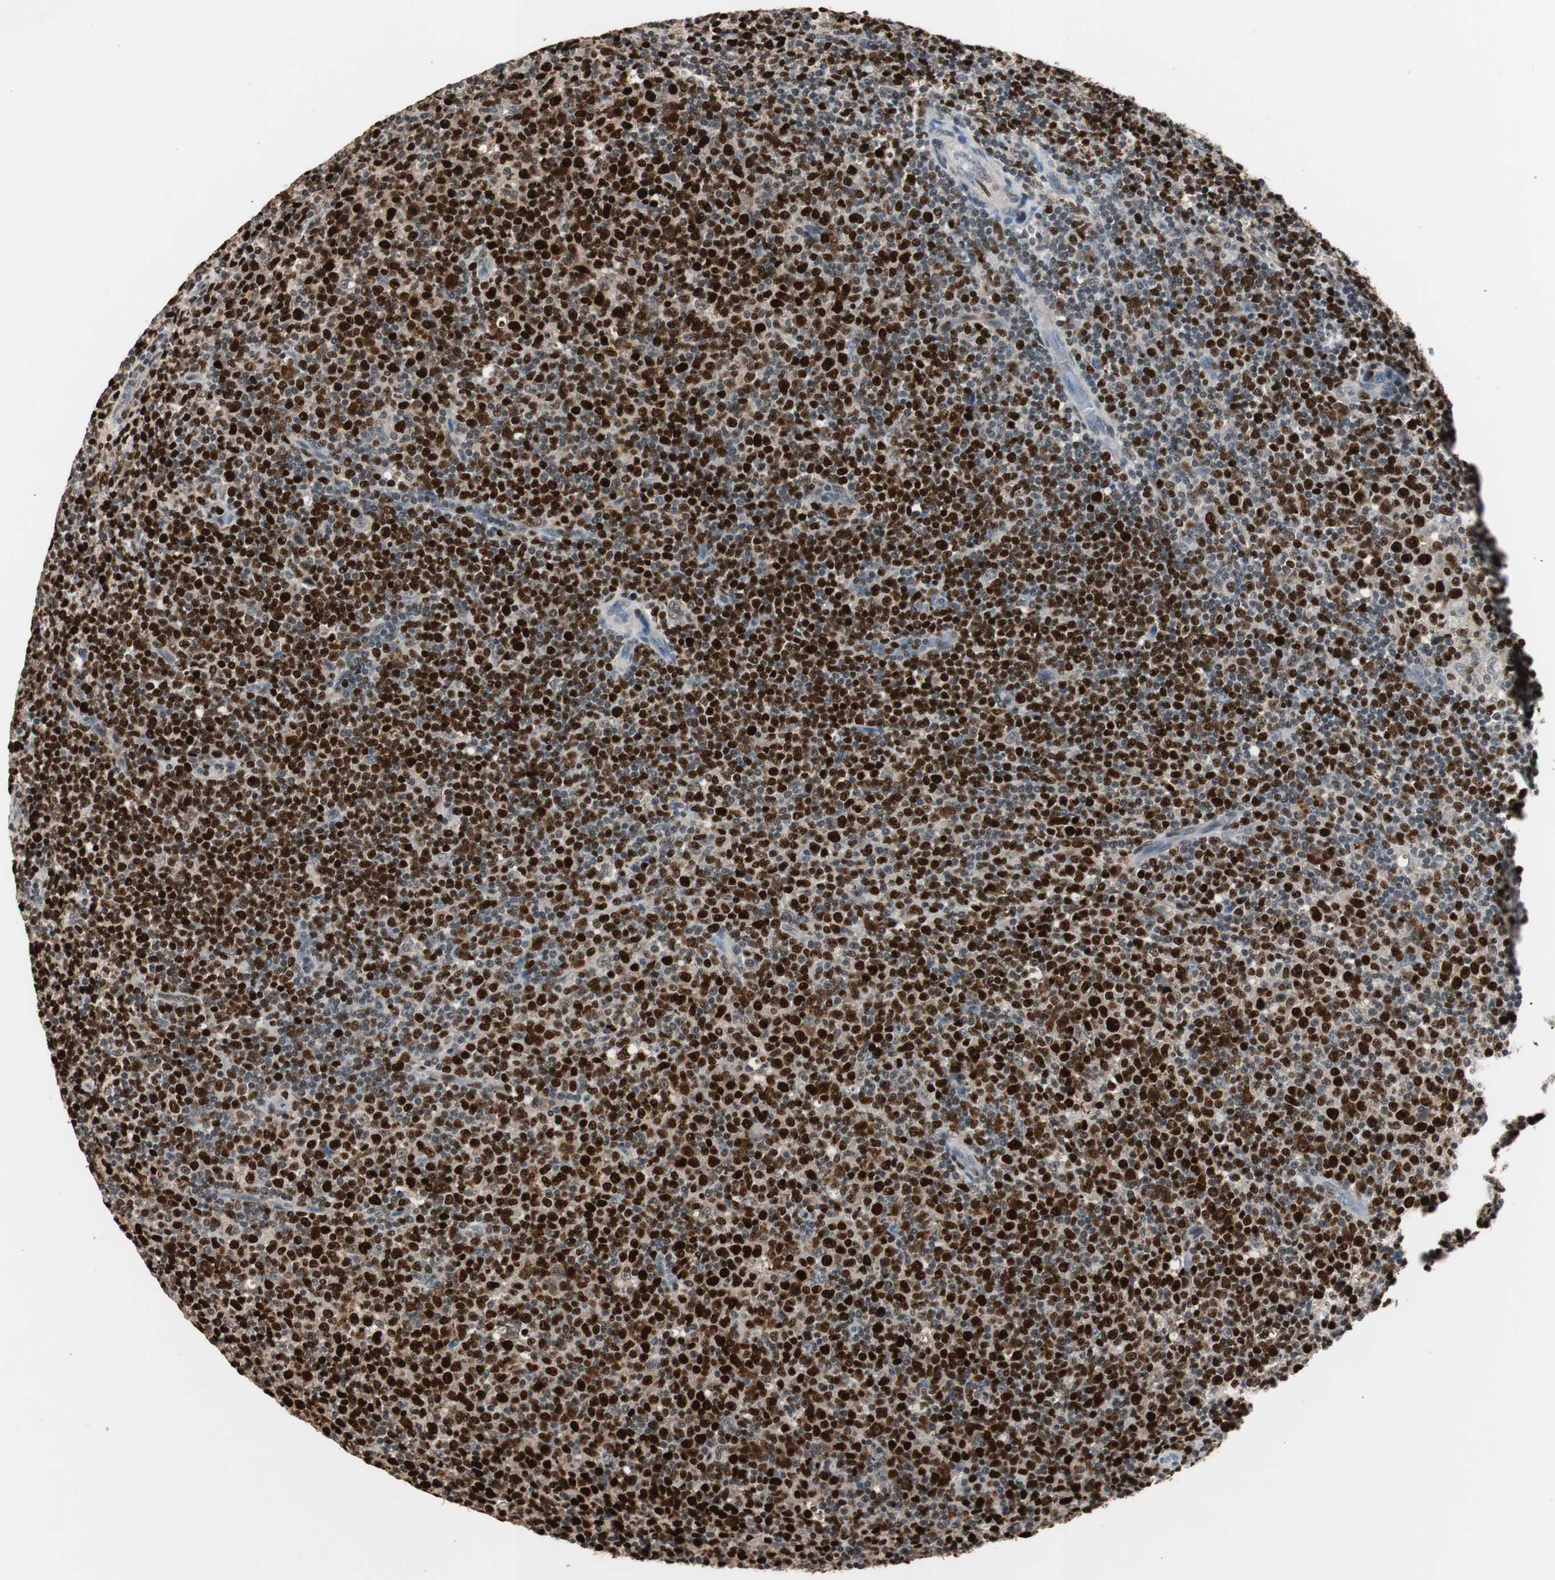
{"staining": {"intensity": "strong", "quantity": ">75%", "location": "nuclear"}, "tissue": "lymphoma", "cell_type": "Tumor cells", "image_type": "cancer", "snomed": [{"axis": "morphology", "description": "Malignant lymphoma, non-Hodgkin's type, Low grade"}, {"axis": "topography", "description": "Lymph node"}], "caption": "Protein staining displays strong nuclear positivity in approximately >75% of tumor cells in low-grade malignant lymphoma, non-Hodgkin's type.", "gene": "FEN1", "patient": {"sex": "male", "age": 70}}